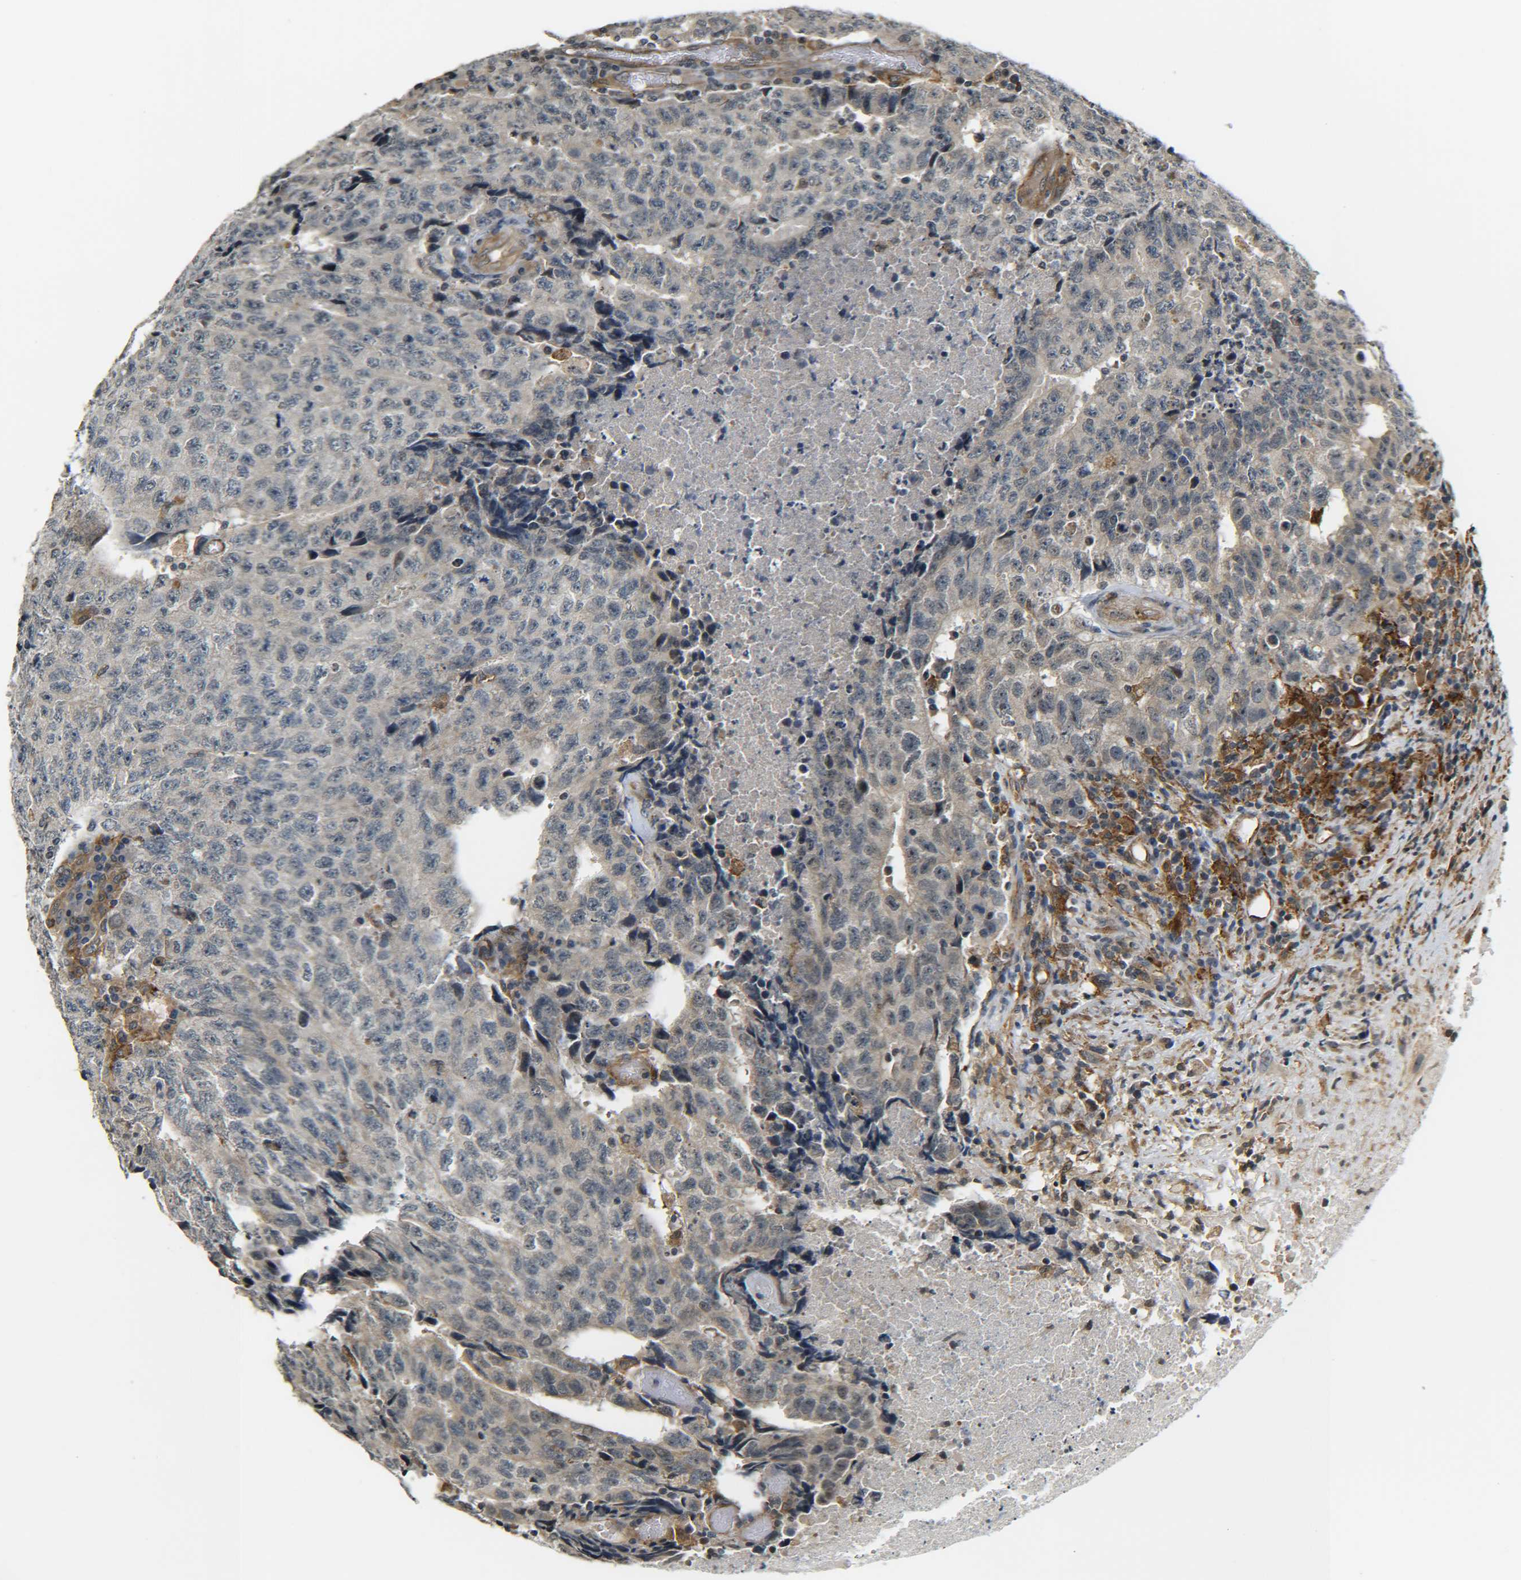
{"staining": {"intensity": "weak", "quantity": ">75%", "location": "cytoplasmic/membranous"}, "tissue": "testis cancer", "cell_type": "Tumor cells", "image_type": "cancer", "snomed": [{"axis": "morphology", "description": "Necrosis, NOS"}, {"axis": "morphology", "description": "Carcinoma, Embryonal, NOS"}, {"axis": "topography", "description": "Testis"}], "caption": "Embryonal carcinoma (testis) was stained to show a protein in brown. There is low levels of weak cytoplasmic/membranous positivity in about >75% of tumor cells. The staining is performed using DAB (3,3'-diaminobenzidine) brown chromogen to label protein expression. The nuclei are counter-stained blue using hematoxylin.", "gene": "DAB2", "patient": {"sex": "male", "age": 19}}